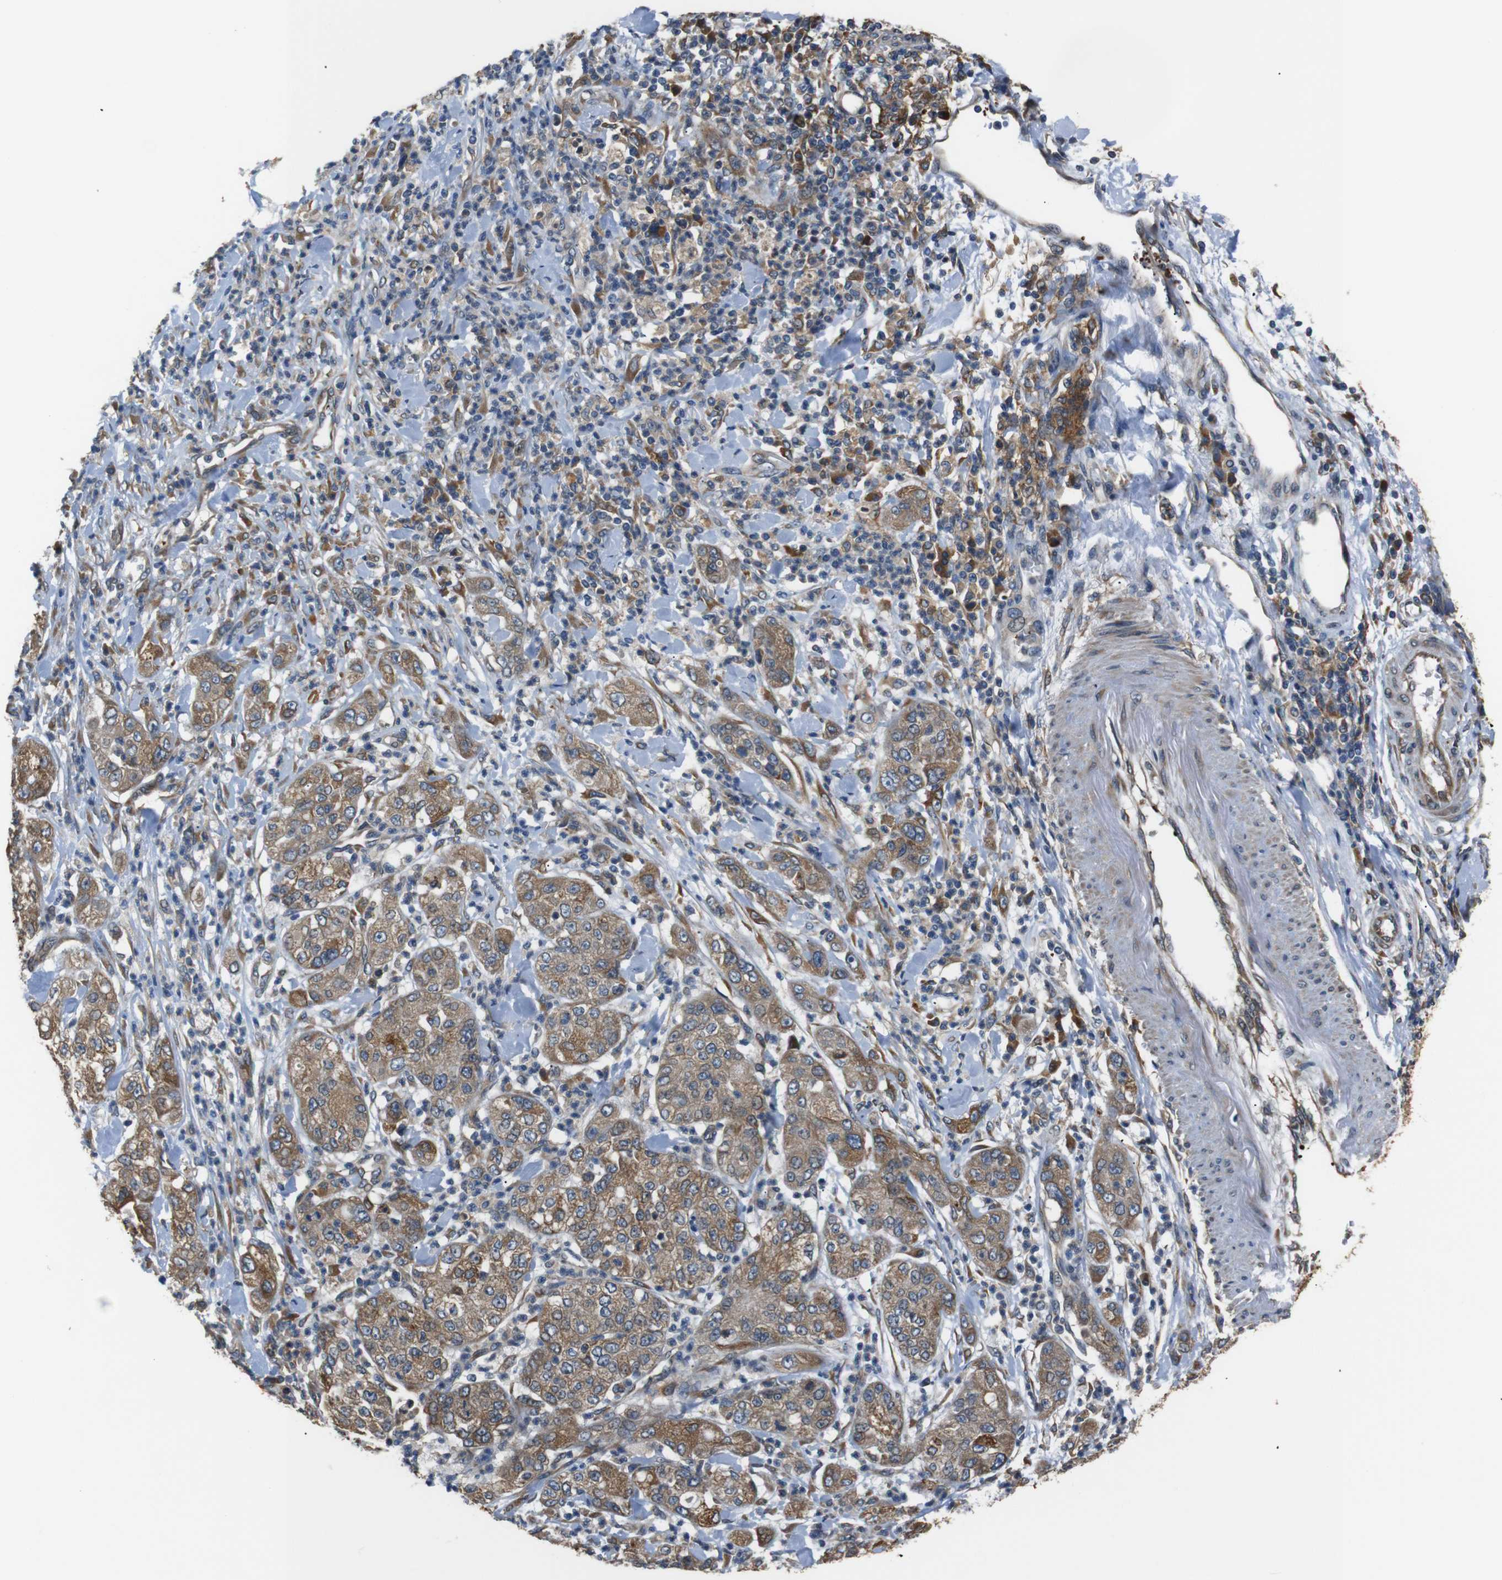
{"staining": {"intensity": "moderate", "quantity": ">75%", "location": "cytoplasmic/membranous"}, "tissue": "pancreatic cancer", "cell_type": "Tumor cells", "image_type": "cancer", "snomed": [{"axis": "morphology", "description": "Adenocarcinoma, NOS"}, {"axis": "topography", "description": "Pancreas"}], "caption": "Immunohistochemical staining of human pancreatic adenocarcinoma exhibits medium levels of moderate cytoplasmic/membranous protein staining in about >75% of tumor cells.", "gene": "TMED2", "patient": {"sex": "female", "age": 78}}